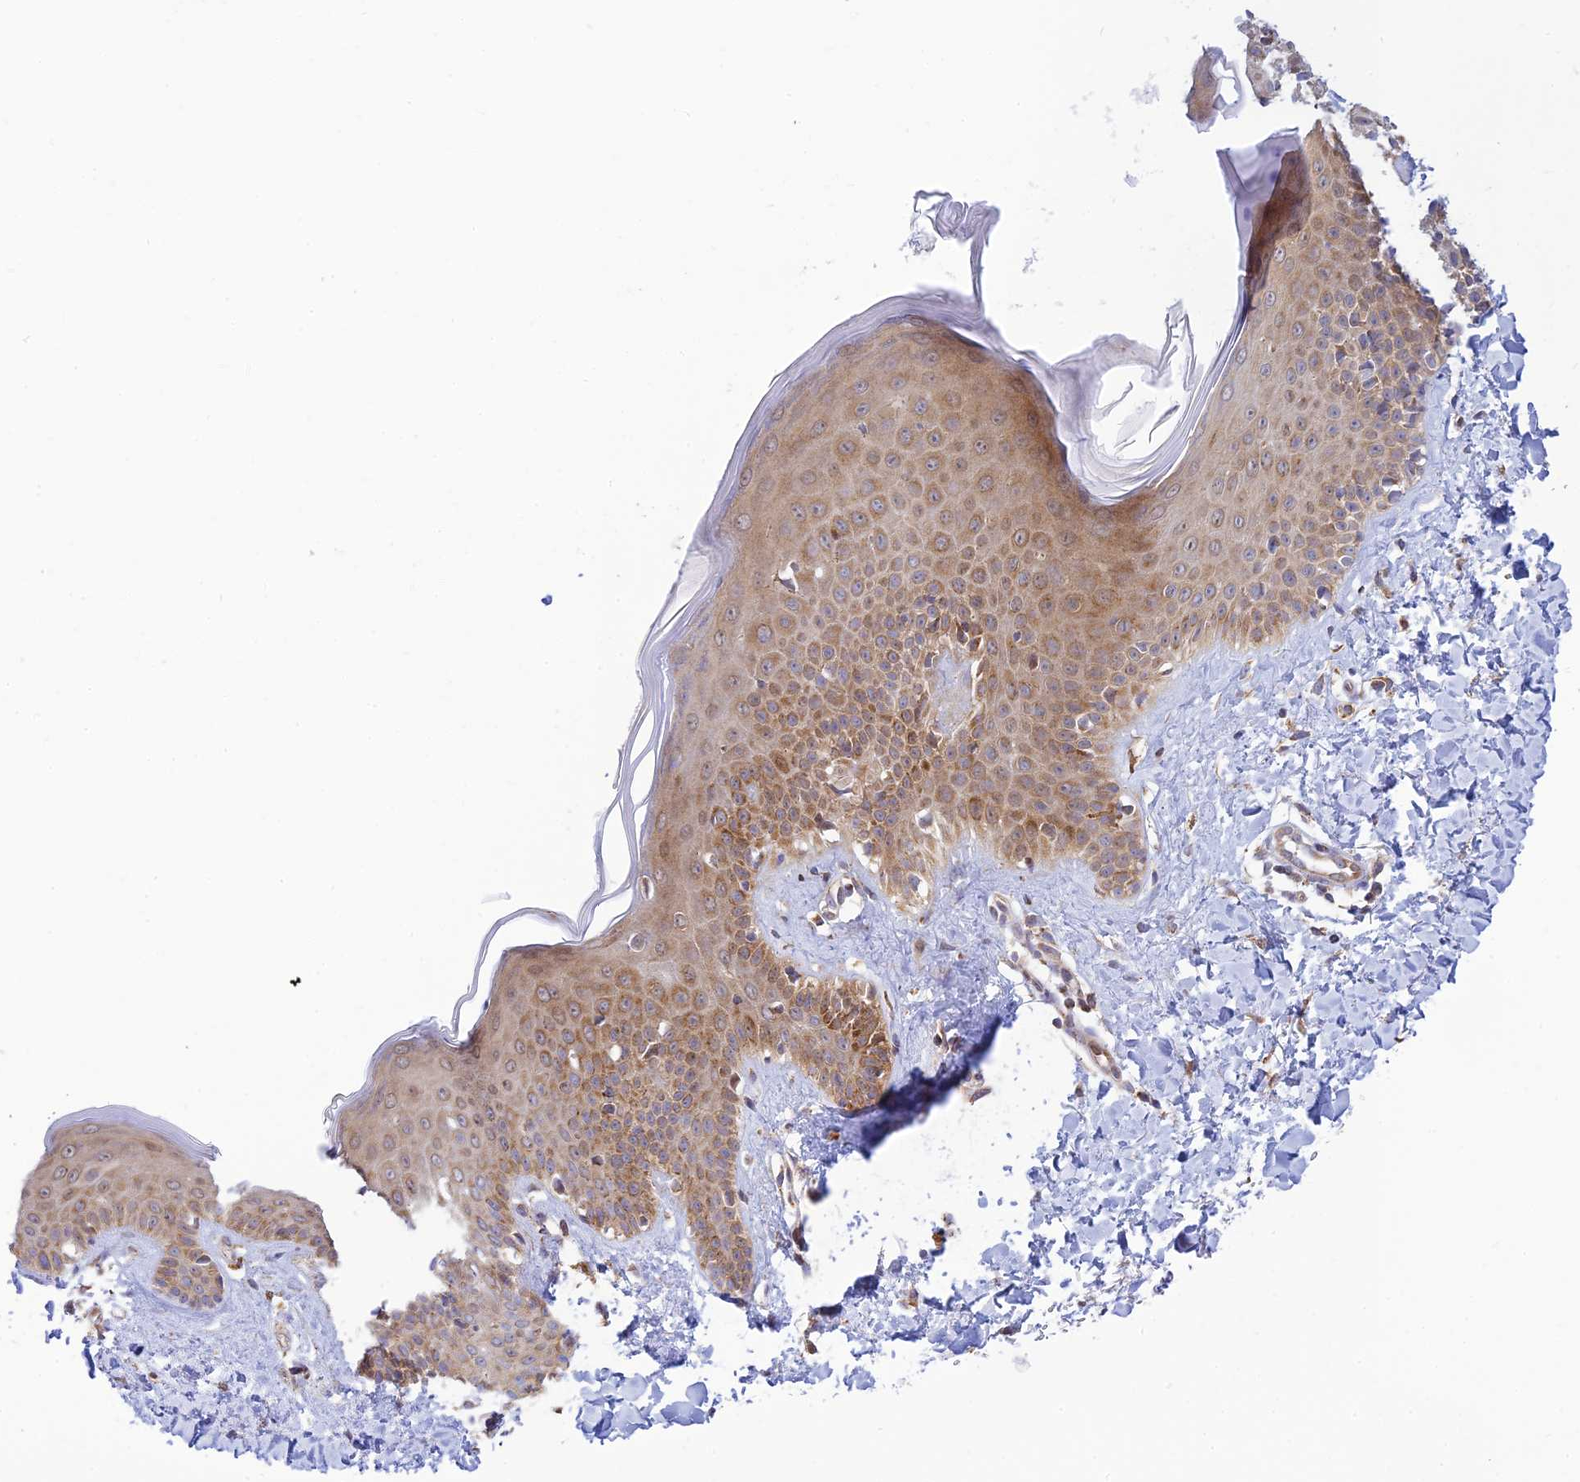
{"staining": {"intensity": "moderate", "quantity": ">75%", "location": "cytoplasmic/membranous"}, "tissue": "skin", "cell_type": "Fibroblasts", "image_type": "normal", "snomed": [{"axis": "morphology", "description": "Normal tissue, NOS"}, {"axis": "topography", "description": "Skin"}], "caption": "This histopathology image reveals IHC staining of normal skin, with medium moderate cytoplasmic/membranous expression in about >75% of fibroblasts.", "gene": "HOOK2", "patient": {"sex": "female", "age": 58}}